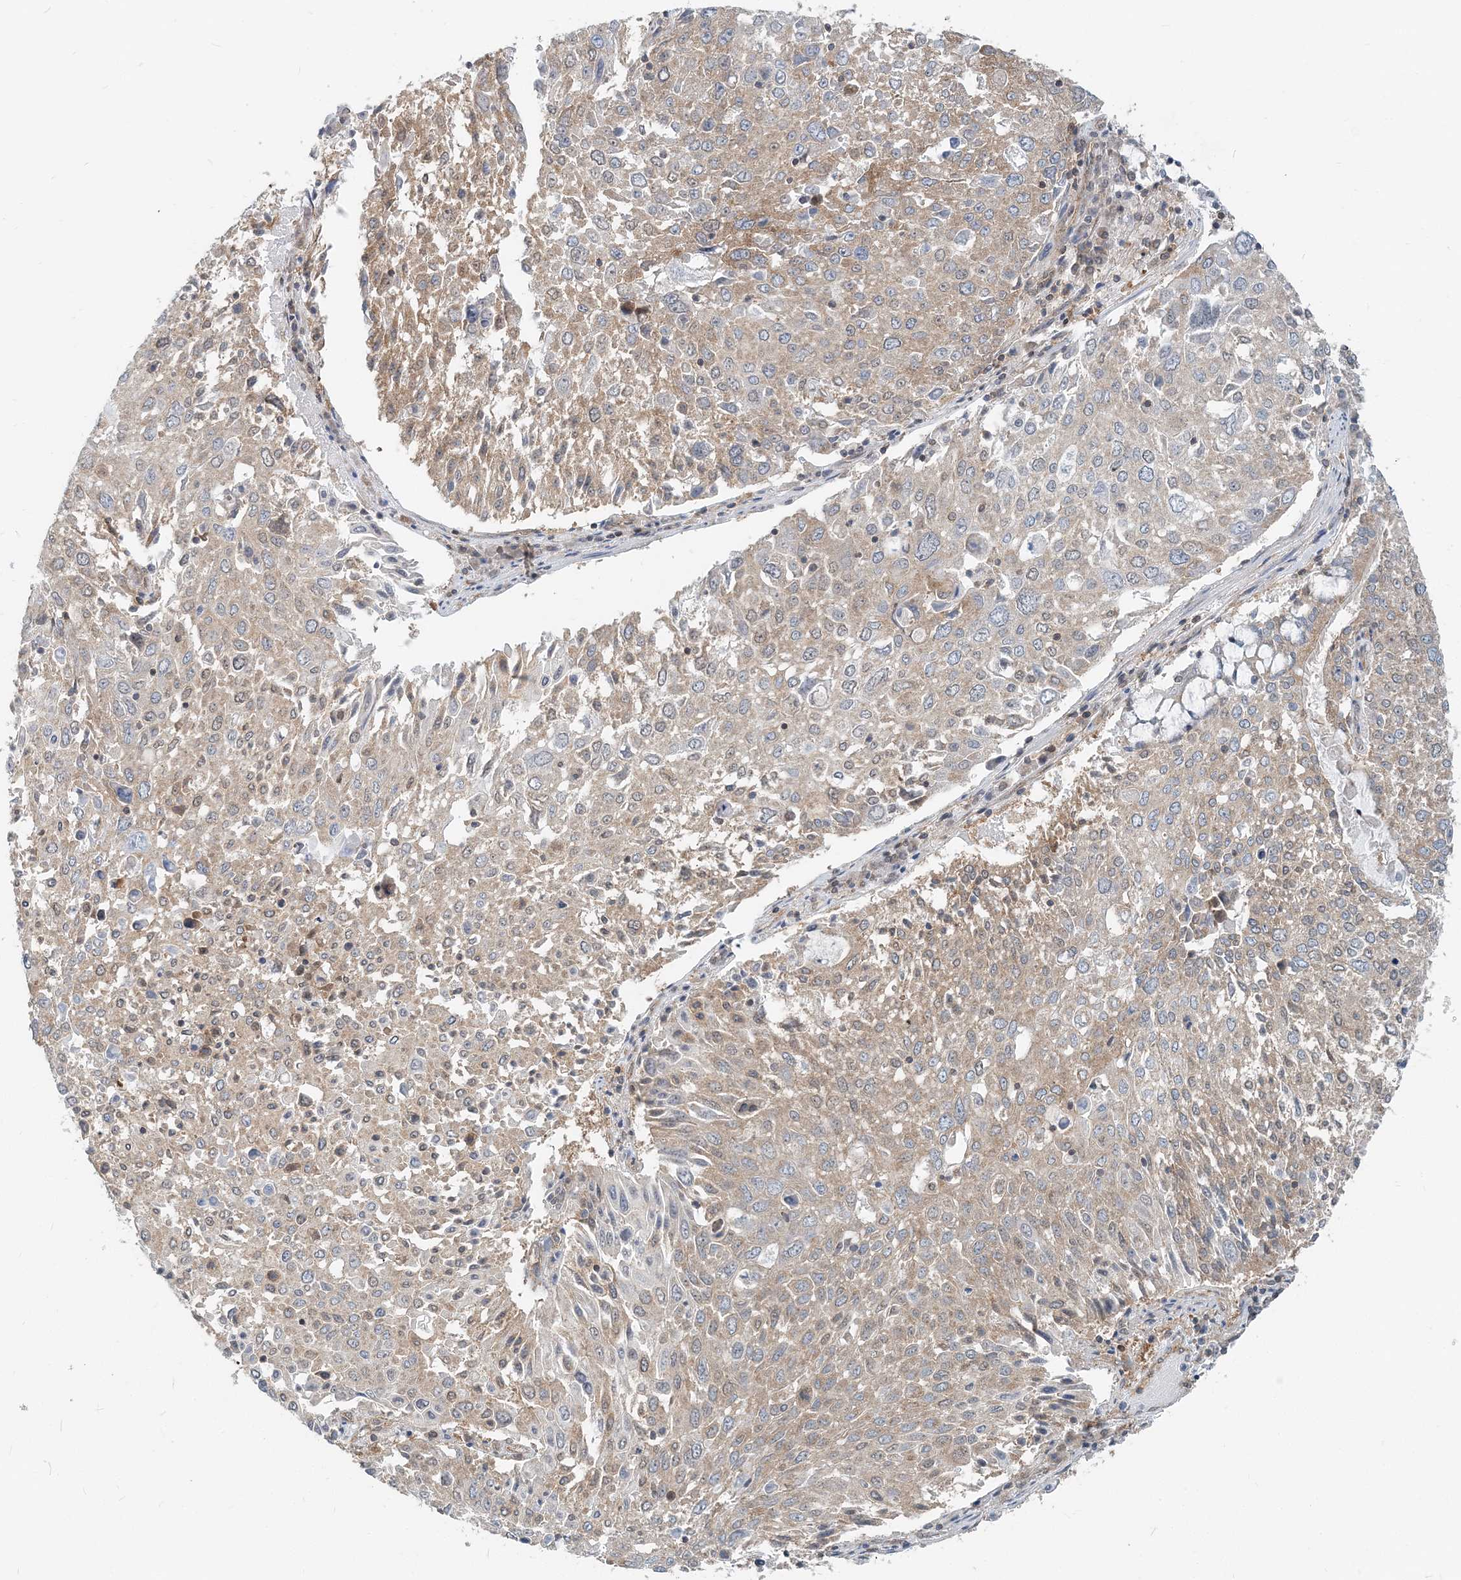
{"staining": {"intensity": "weak", "quantity": ">75%", "location": "cytoplasmic/membranous"}, "tissue": "lung cancer", "cell_type": "Tumor cells", "image_type": "cancer", "snomed": [{"axis": "morphology", "description": "Squamous cell carcinoma, NOS"}, {"axis": "topography", "description": "Lung"}], "caption": "This is a photomicrograph of immunohistochemistry staining of lung squamous cell carcinoma, which shows weak staining in the cytoplasmic/membranous of tumor cells.", "gene": "MOB4", "patient": {"sex": "male", "age": 65}}